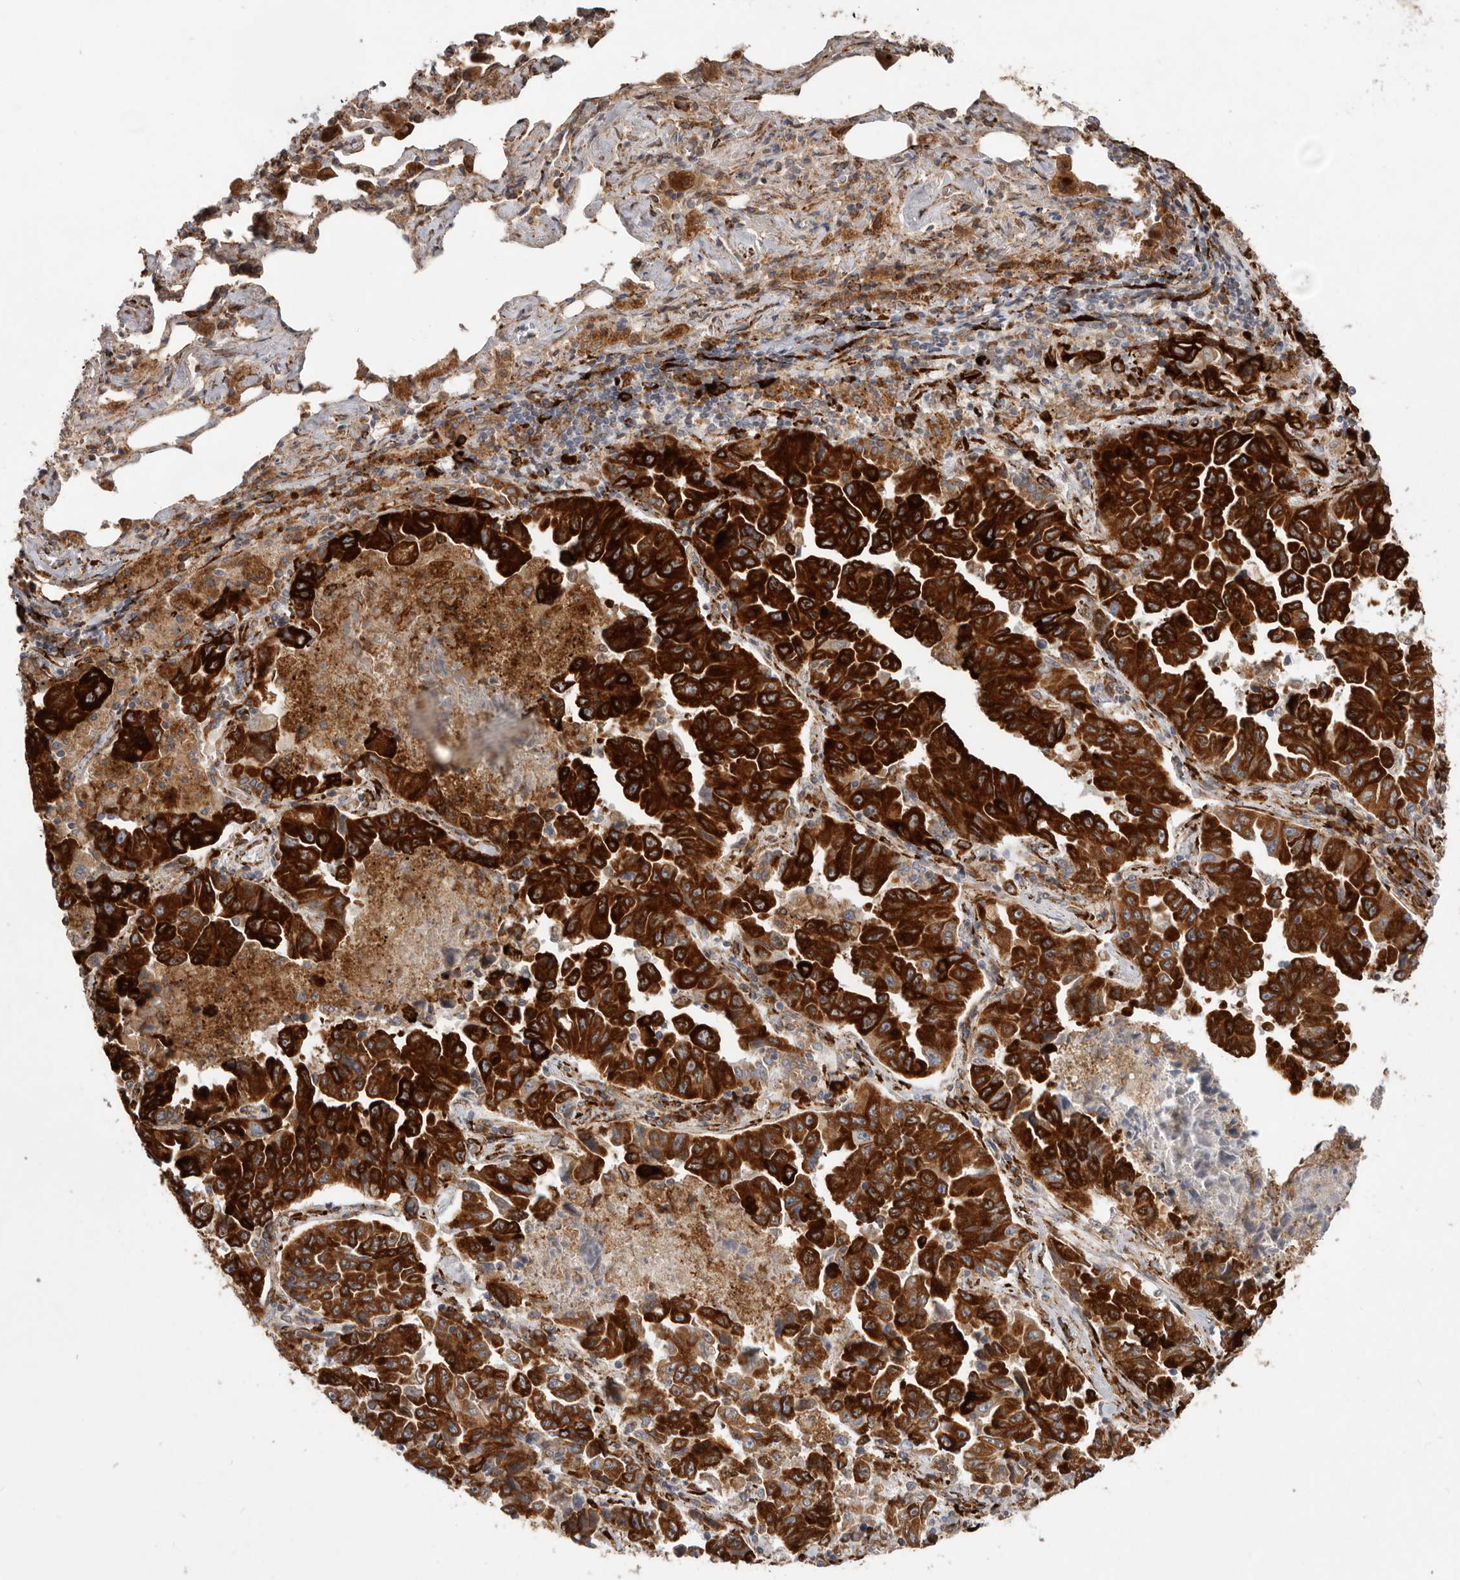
{"staining": {"intensity": "strong", "quantity": ">75%", "location": "cytoplasmic/membranous"}, "tissue": "lung cancer", "cell_type": "Tumor cells", "image_type": "cancer", "snomed": [{"axis": "morphology", "description": "Adenocarcinoma, NOS"}, {"axis": "topography", "description": "Lung"}], "caption": "Strong cytoplasmic/membranous positivity for a protein is identified in approximately >75% of tumor cells of adenocarcinoma (lung) using immunohistochemistry.", "gene": "WDTC1", "patient": {"sex": "female", "age": 51}}